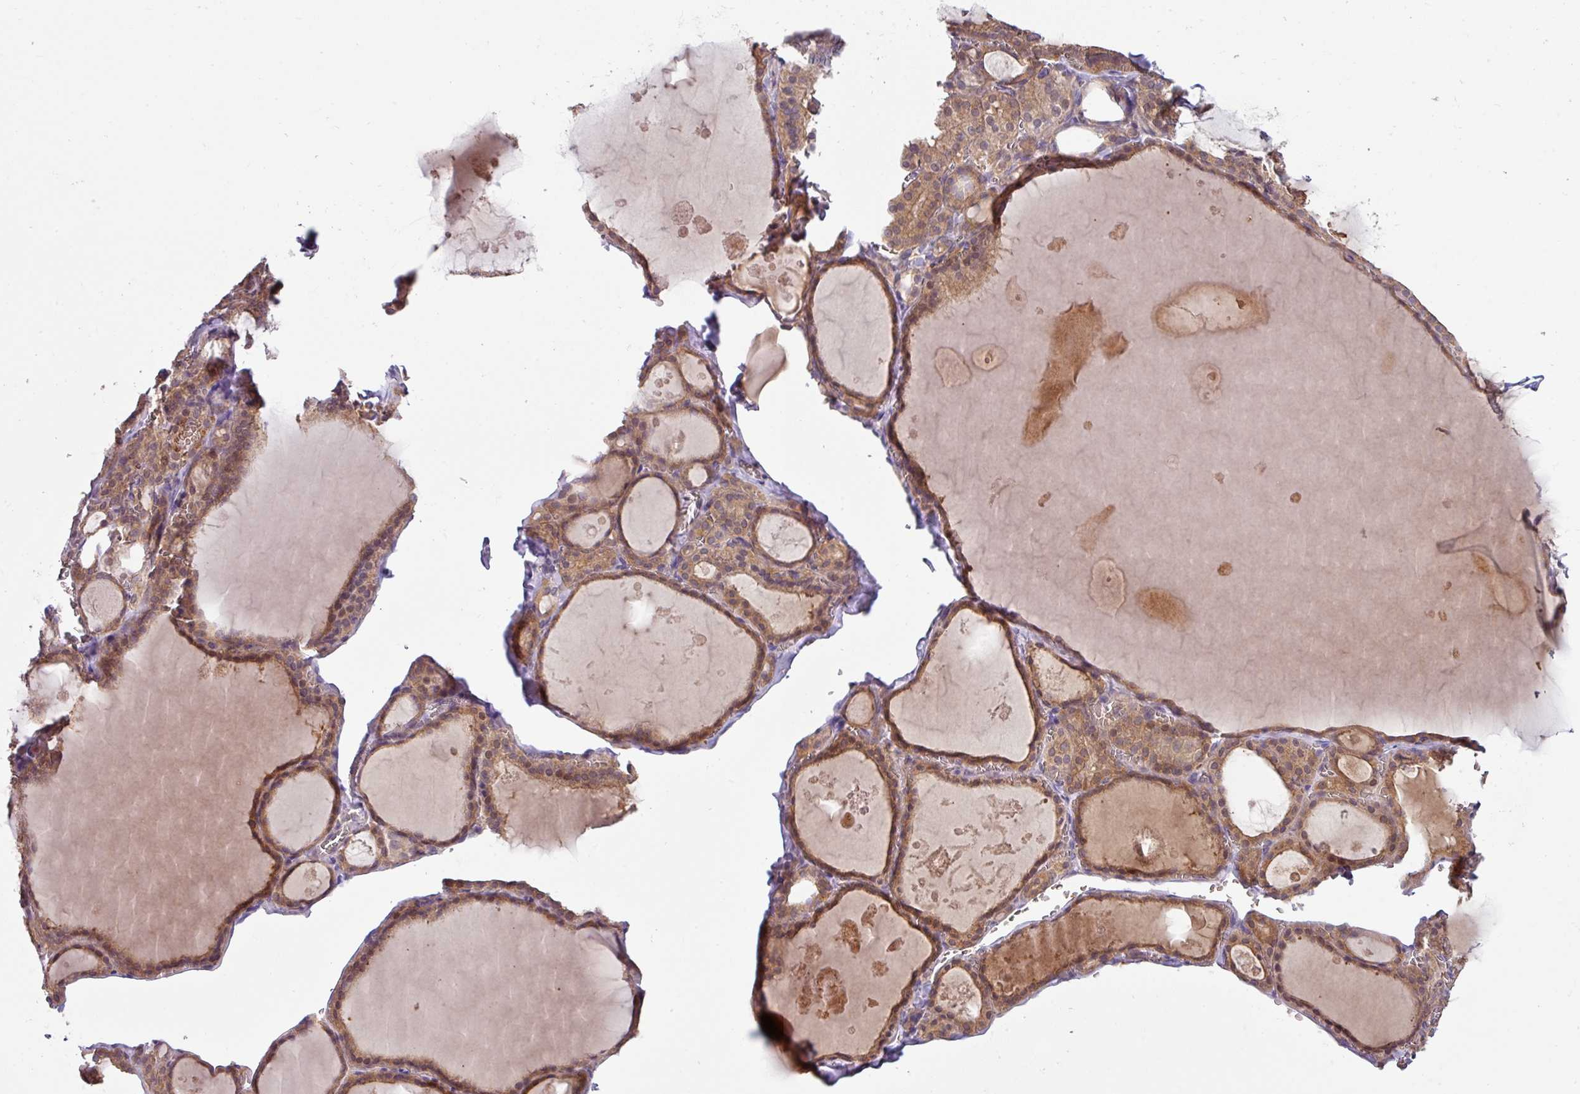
{"staining": {"intensity": "moderate", "quantity": ">75%", "location": "cytoplasmic/membranous"}, "tissue": "thyroid gland", "cell_type": "Glandular cells", "image_type": "normal", "snomed": [{"axis": "morphology", "description": "Normal tissue, NOS"}, {"axis": "topography", "description": "Thyroid gland"}], "caption": "Immunohistochemistry histopathology image of unremarkable human thyroid gland stained for a protein (brown), which demonstrates medium levels of moderate cytoplasmic/membranous expression in approximately >75% of glandular cells.", "gene": "SLAMF6", "patient": {"sex": "male", "age": 56}}